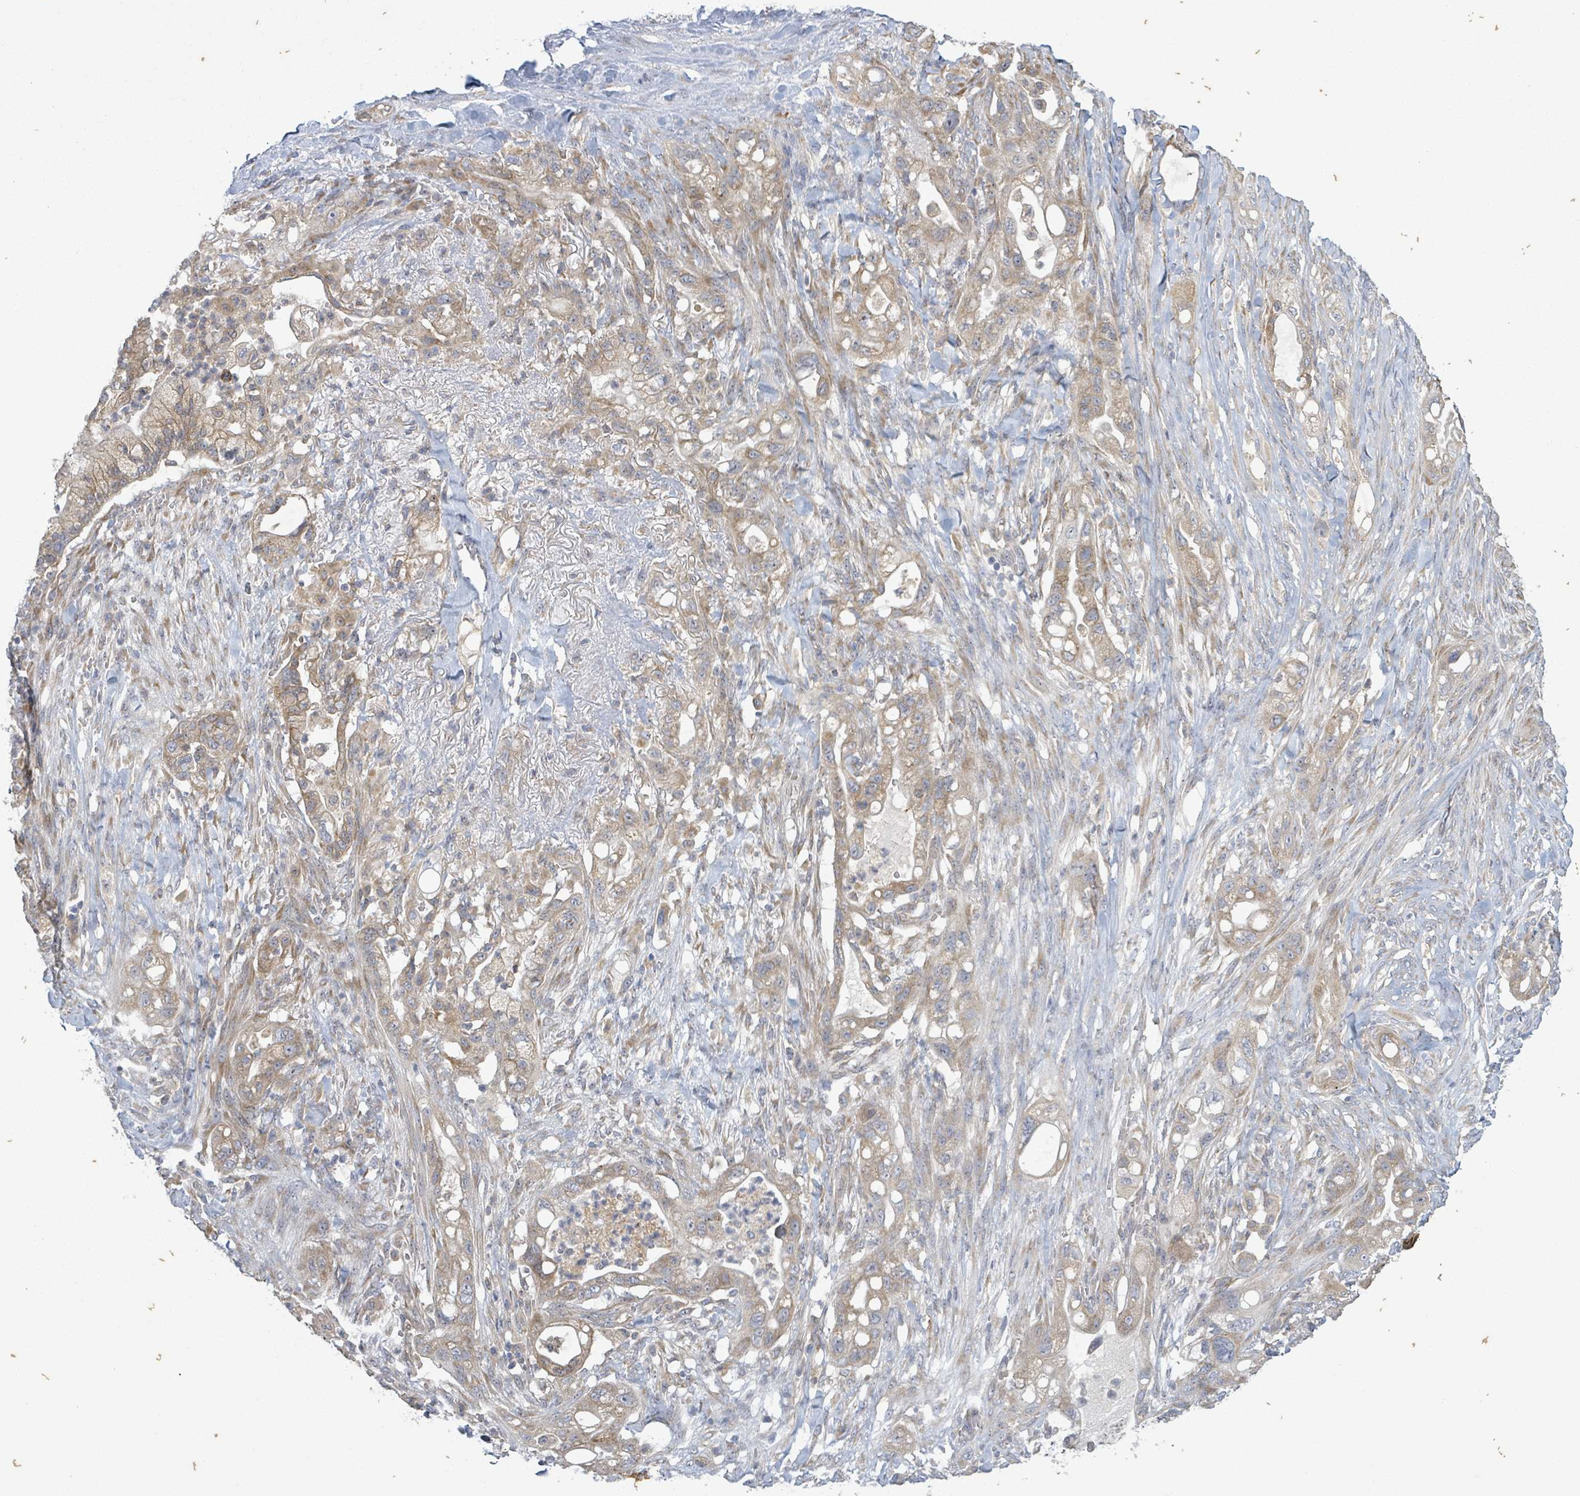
{"staining": {"intensity": "moderate", "quantity": ">75%", "location": "cytoplasmic/membranous"}, "tissue": "pancreatic cancer", "cell_type": "Tumor cells", "image_type": "cancer", "snomed": [{"axis": "morphology", "description": "Adenocarcinoma, NOS"}, {"axis": "topography", "description": "Pancreas"}], "caption": "Immunohistochemical staining of human pancreatic adenocarcinoma shows medium levels of moderate cytoplasmic/membranous staining in about >75% of tumor cells.", "gene": "ATP13A1", "patient": {"sex": "male", "age": 44}}